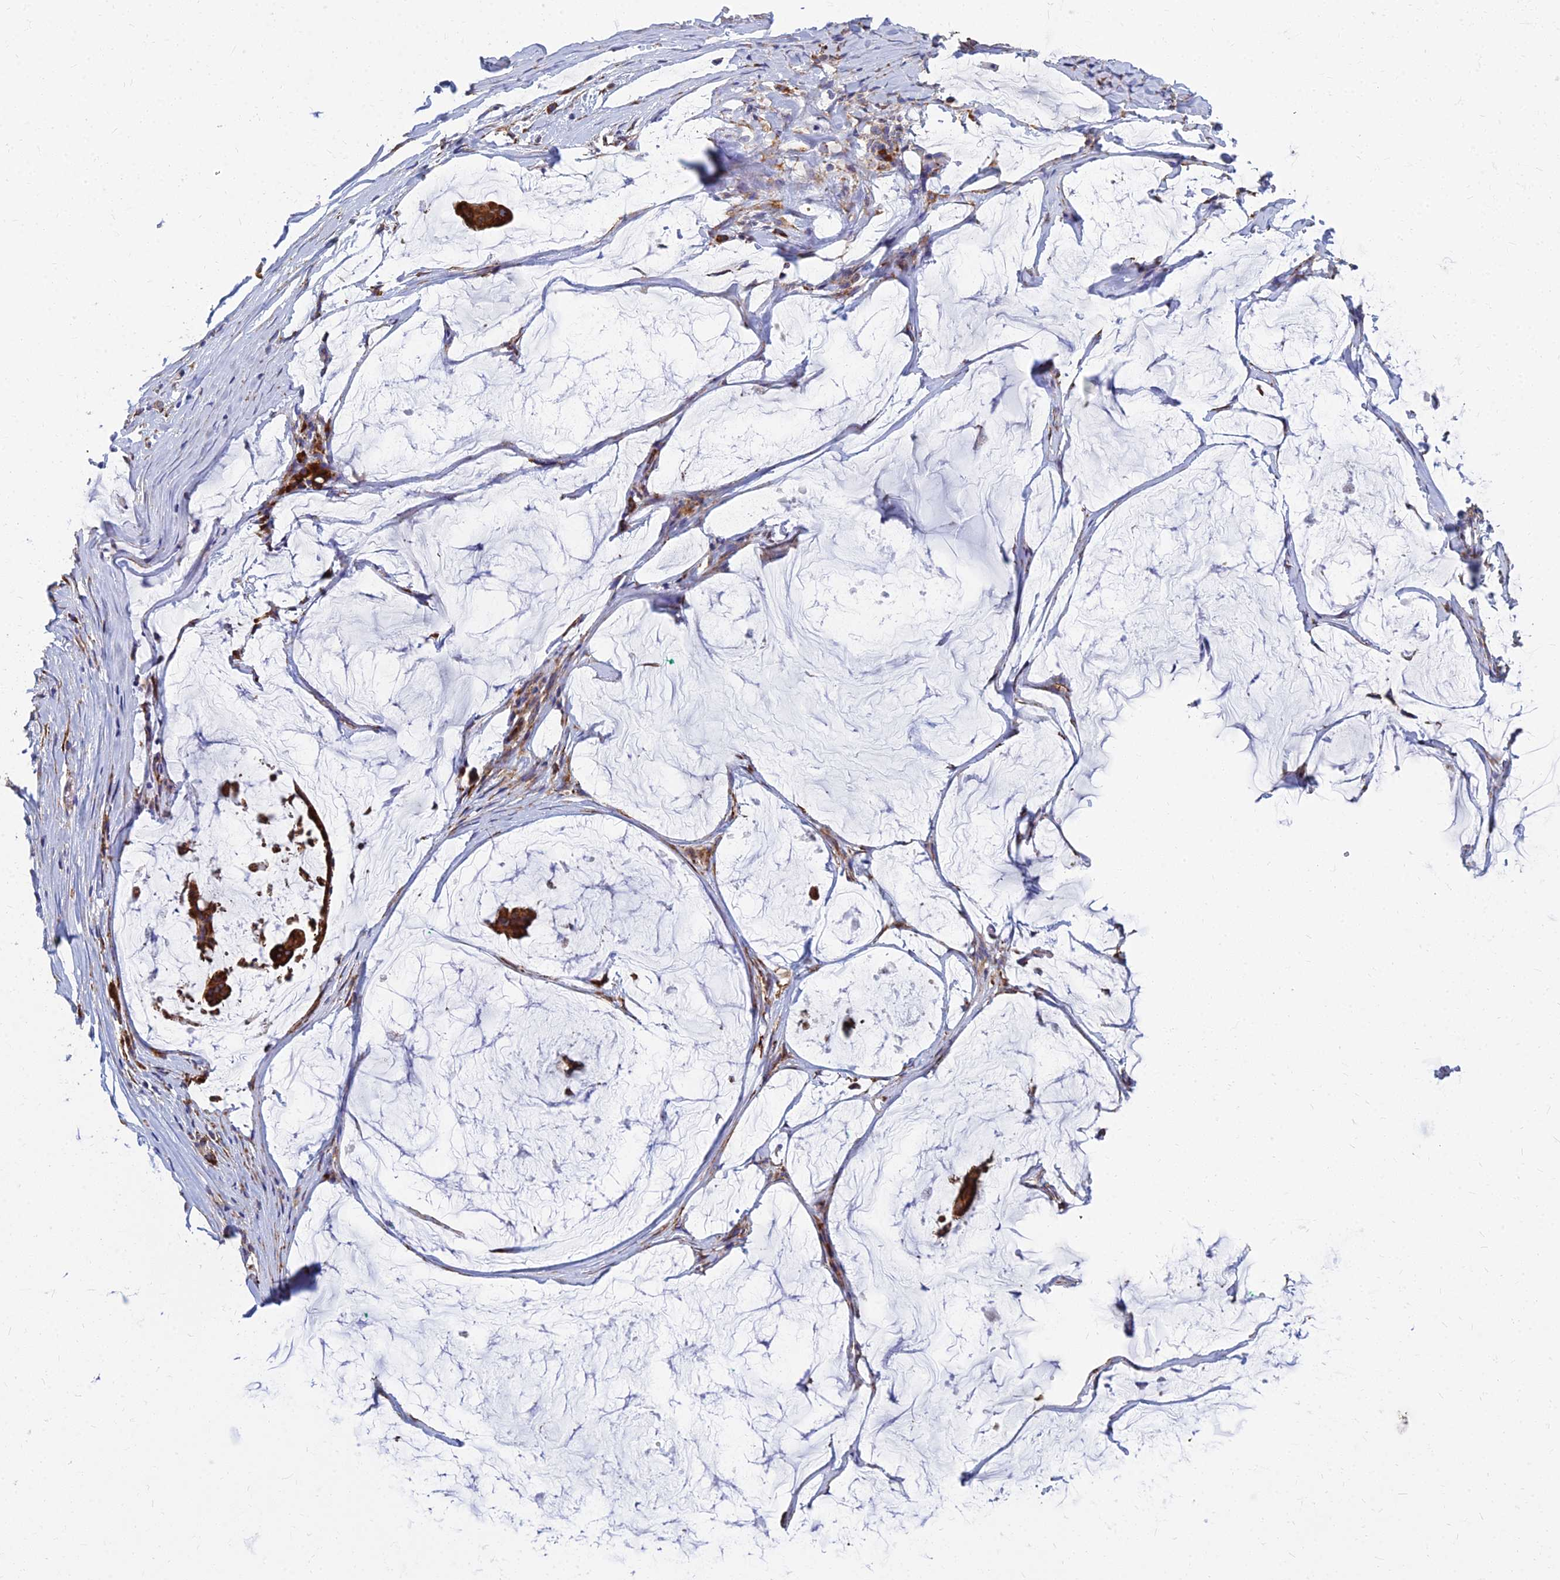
{"staining": {"intensity": "strong", "quantity": ">75%", "location": "cytoplasmic/membranous"}, "tissue": "ovarian cancer", "cell_type": "Tumor cells", "image_type": "cancer", "snomed": [{"axis": "morphology", "description": "Cystadenocarcinoma, mucinous, NOS"}, {"axis": "topography", "description": "Ovary"}], "caption": "A high amount of strong cytoplasmic/membranous expression is present in approximately >75% of tumor cells in ovarian mucinous cystadenocarcinoma tissue.", "gene": "CCT6B", "patient": {"sex": "female", "age": 73}}